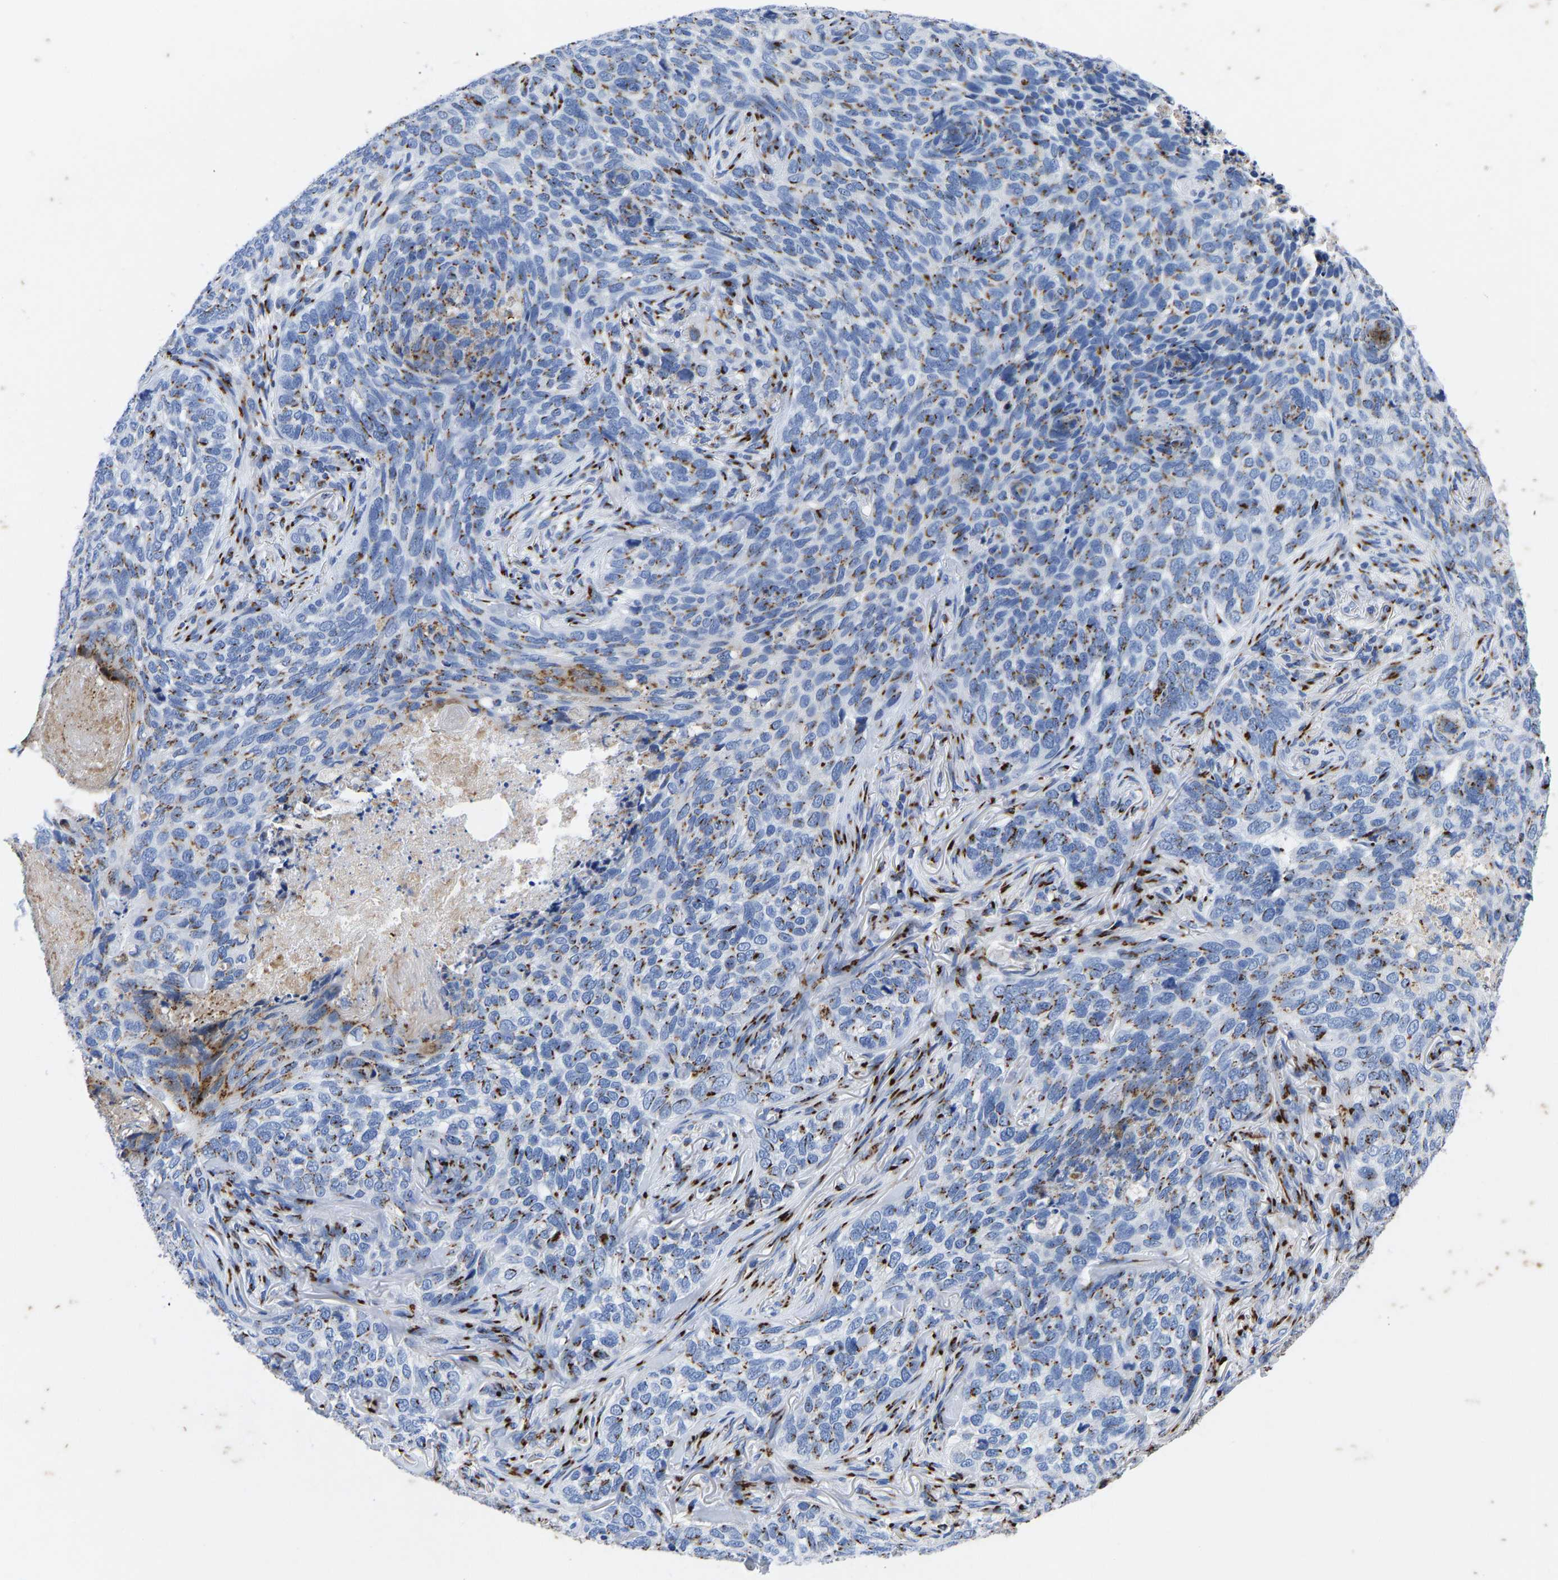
{"staining": {"intensity": "moderate", "quantity": ">75%", "location": "cytoplasmic/membranous"}, "tissue": "skin cancer", "cell_type": "Tumor cells", "image_type": "cancer", "snomed": [{"axis": "morphology", "description": "Basal cell carcinoma"}, {"axis": "topography", "description": "Skin"}], "caption": "A photomicrograph showing moderate cytoplasmic/membranous expression in approximately >75% of tumor cells in skin basal cell carcinoma, as visualized by brown immunohistochemical staining.", "gene": "TMEM87A", "patient": {"sex": "female", "age": 64}}